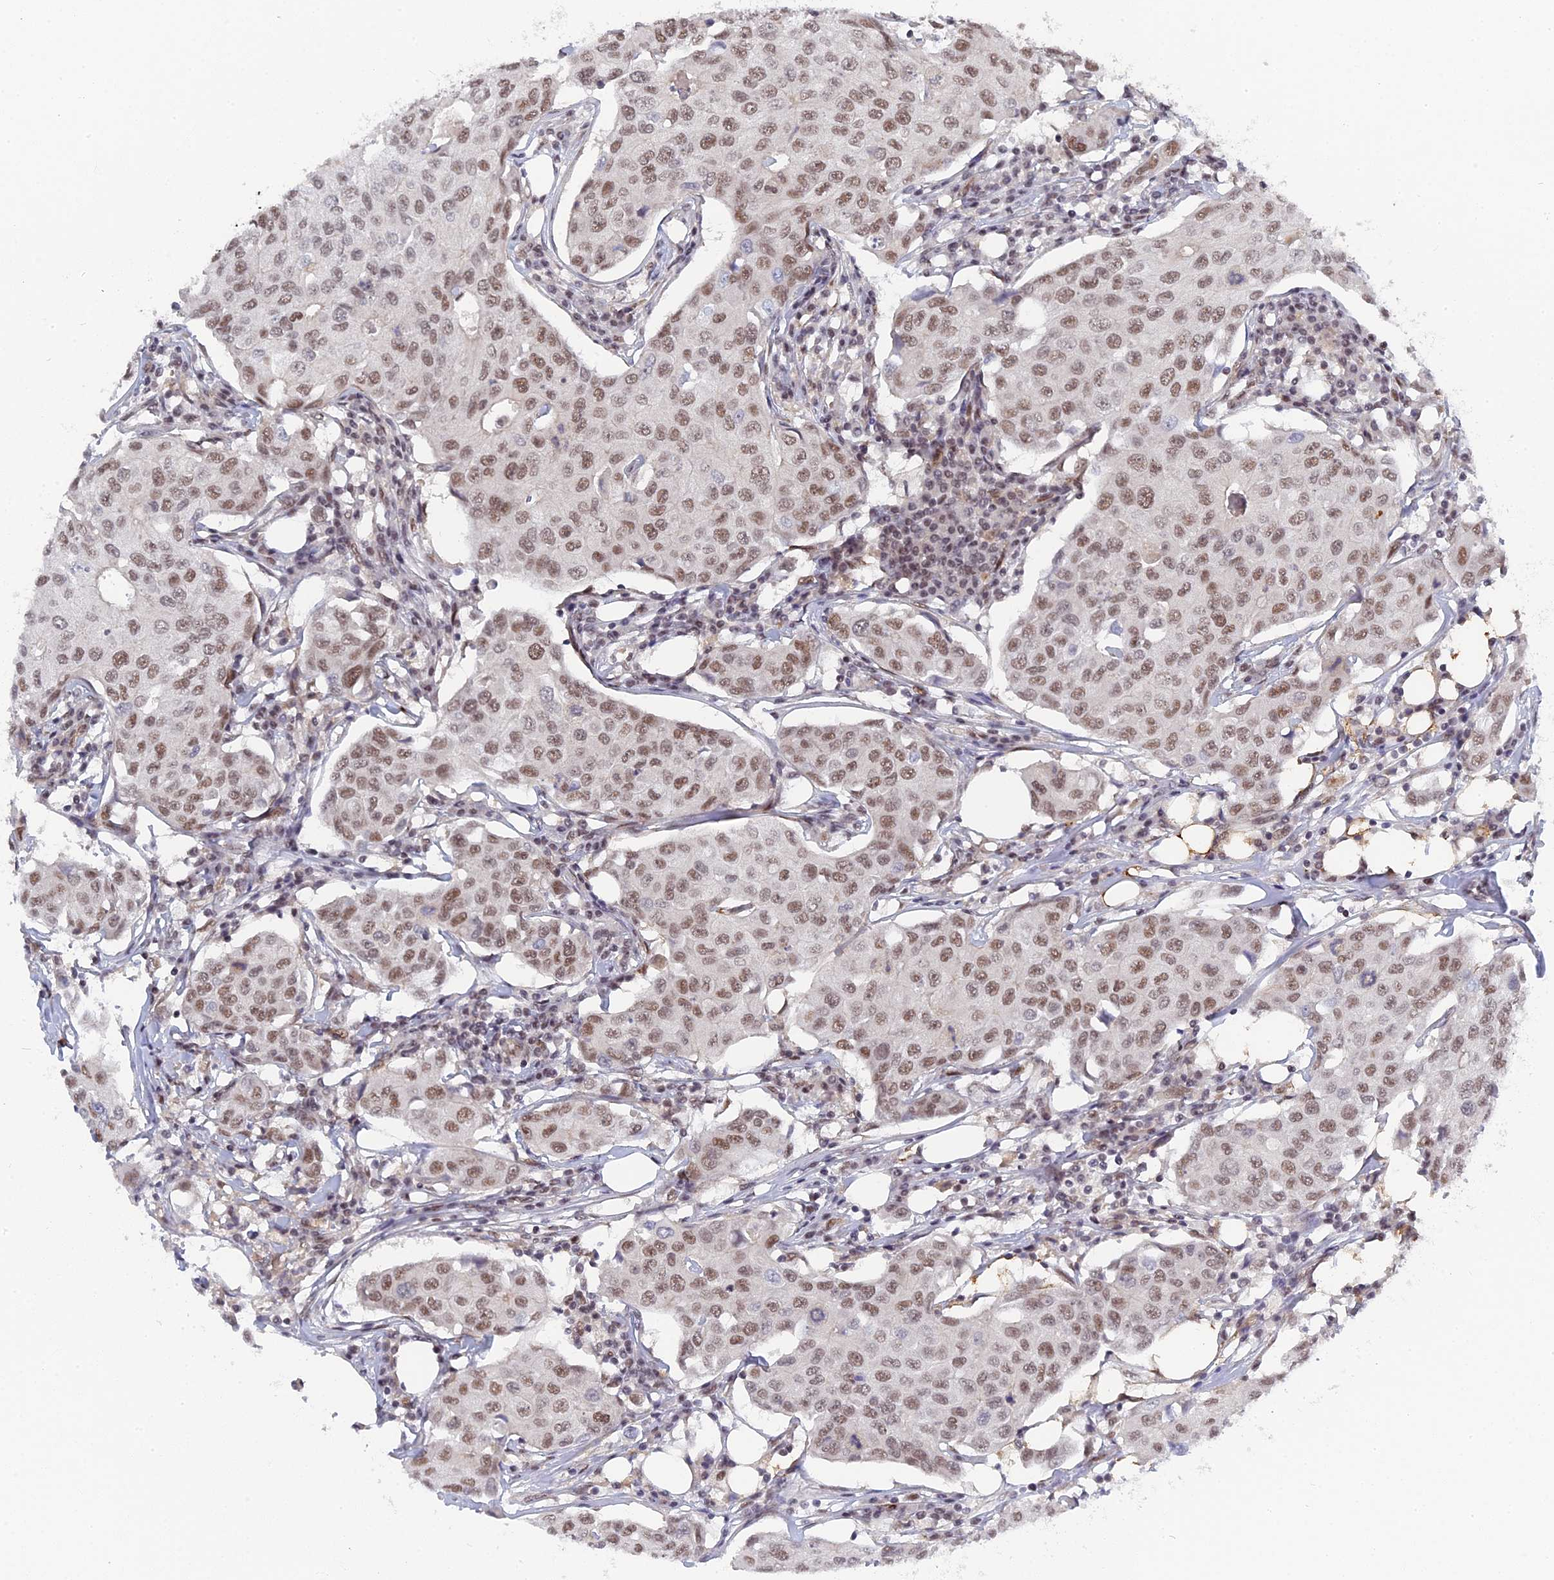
{"staining": {"intensity": "moderate", "quantity": ">75%", "location": "nuclear"}, "tissue": "breast cancer", "cell_type": "Tumor cells", "image_type": "cancer", "snomed": [{"axis": "morphology", "description": "Duct carcinoma"}, {"axis": "topography", "description": "Breast"}], "caption": "Invasive ductal carcinoma (breast) stained with DAB (3,3'-diaminobenzidine) IHC shows medium levels of moderate nuclear staining in about >75% of tumor cells.", "gene": "CCDC85A", "patient": {"sex": "female", "age": 80}}